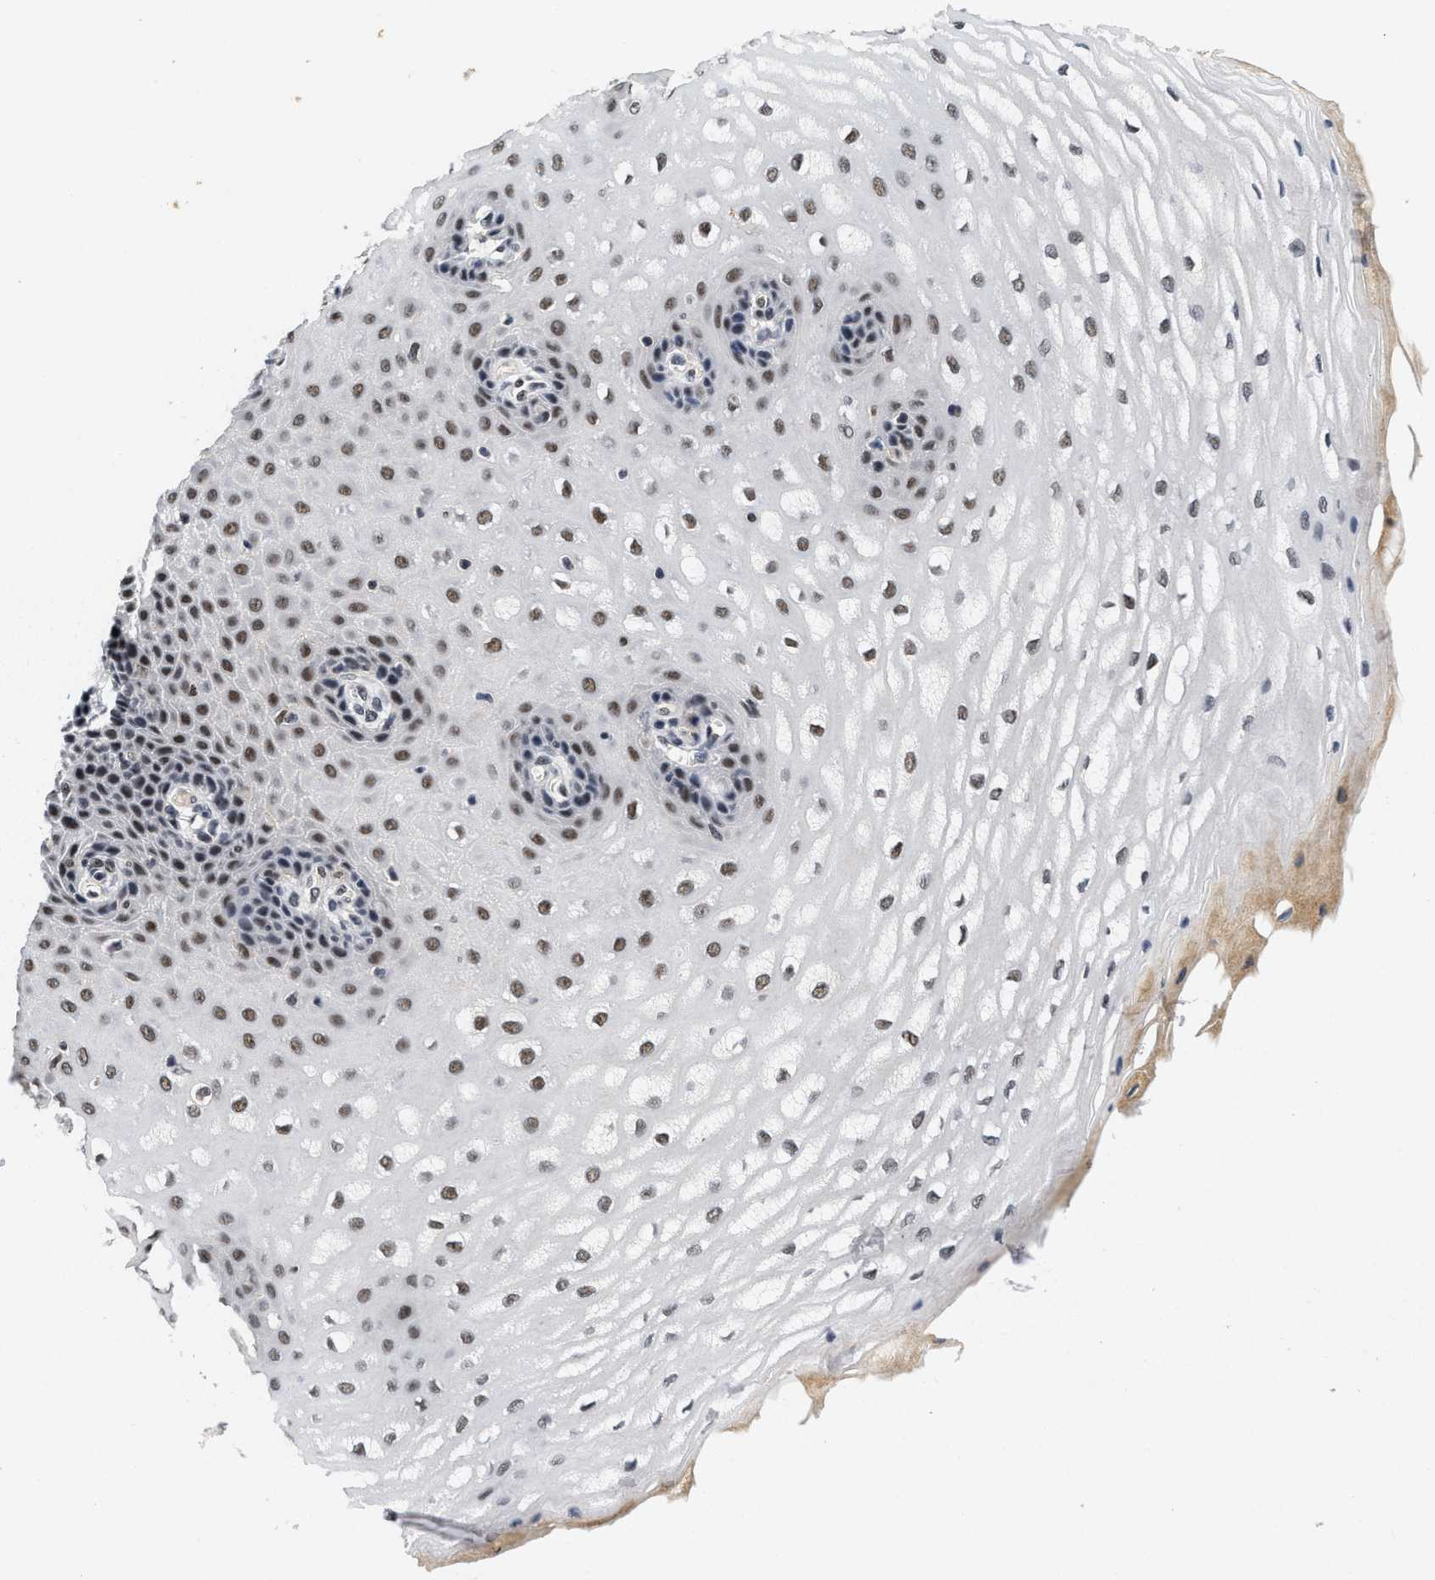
{"staining": {"intensity": "strong", "quantity": ">75%", "location": "nuclear"}, "tissue": "esophagus", "cell_type": "Squamous epithelial cells", "image_type": "normal", "snomed": [{"axis": "morphology", "description": "Normal tissue, NOS"}, {"axis": "topography", "description": "Esophagus"}], "caption": "Immunohistochemistry (IHC) of benign esophagus reveals high levels of strong nuclear expression in approximately >75% of squamous epithelial cells.", "gene": "INIP", "patient": {"sex": "male", "age": 54}}